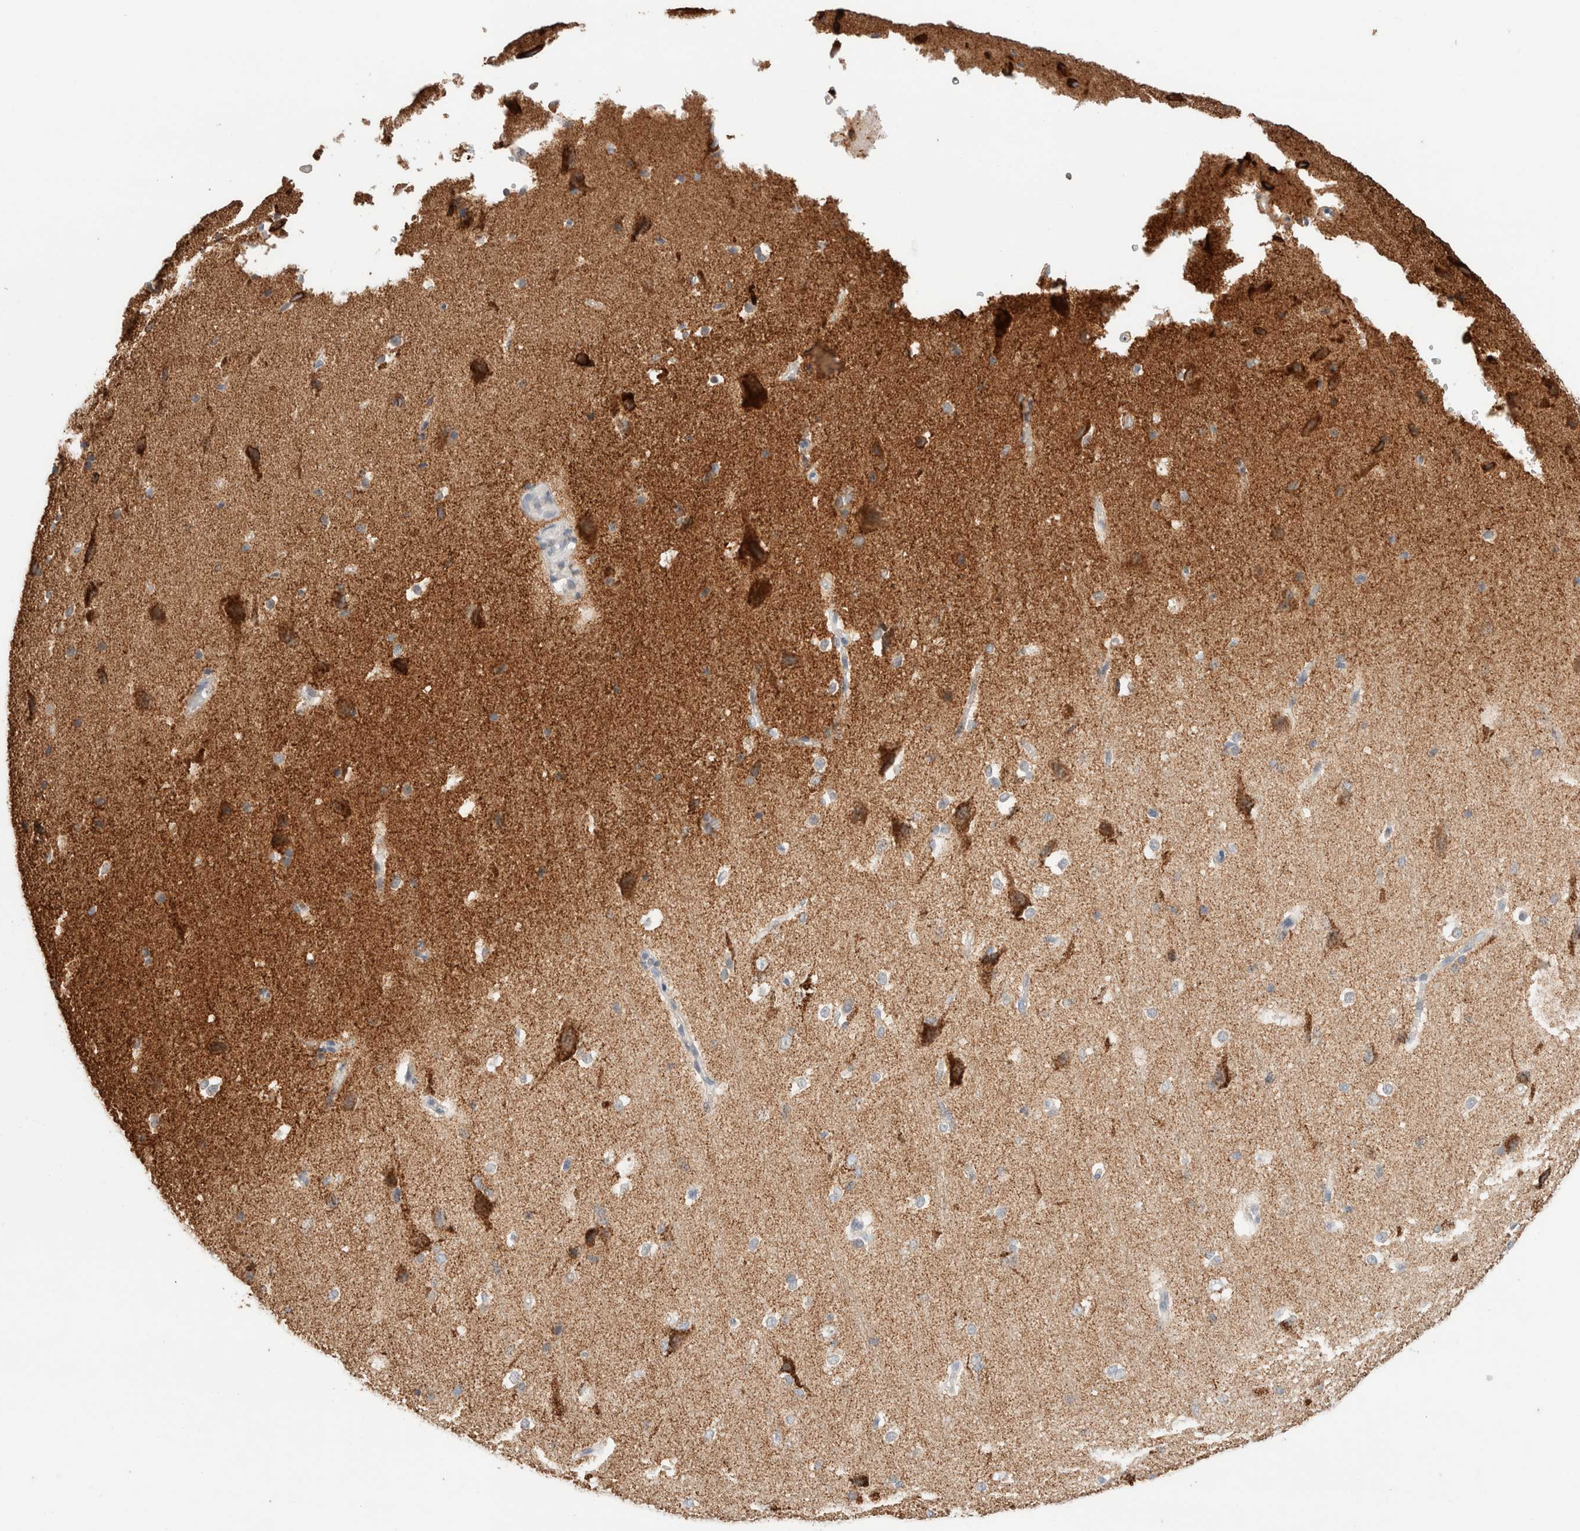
{"staining": {"intensity": "negative", "quantity": "none", "location": "none"}, "tissue": "cerebral cortex", "cell_type": "Endothelial cells", "image_type": "normal", "snomed": [{"axis": "morphology", "description": "Normal tissue, NOS"}, {"axis": "morphology", "description": "Developmental malformation"}, {"axis": "topography", "description": "Cerebral cortex"}], "caption": "The immunohistochemistry (IHC) photomicrograph has no significant positivity in endothelial cells of cerebral cortex. (Stains: DAB IHC with hematoxylin counter stain, Microscopy: brightfield microscopy at high magnification).", "gene": "TRIM41", "patient": {"sex": "female", "age": 30}}